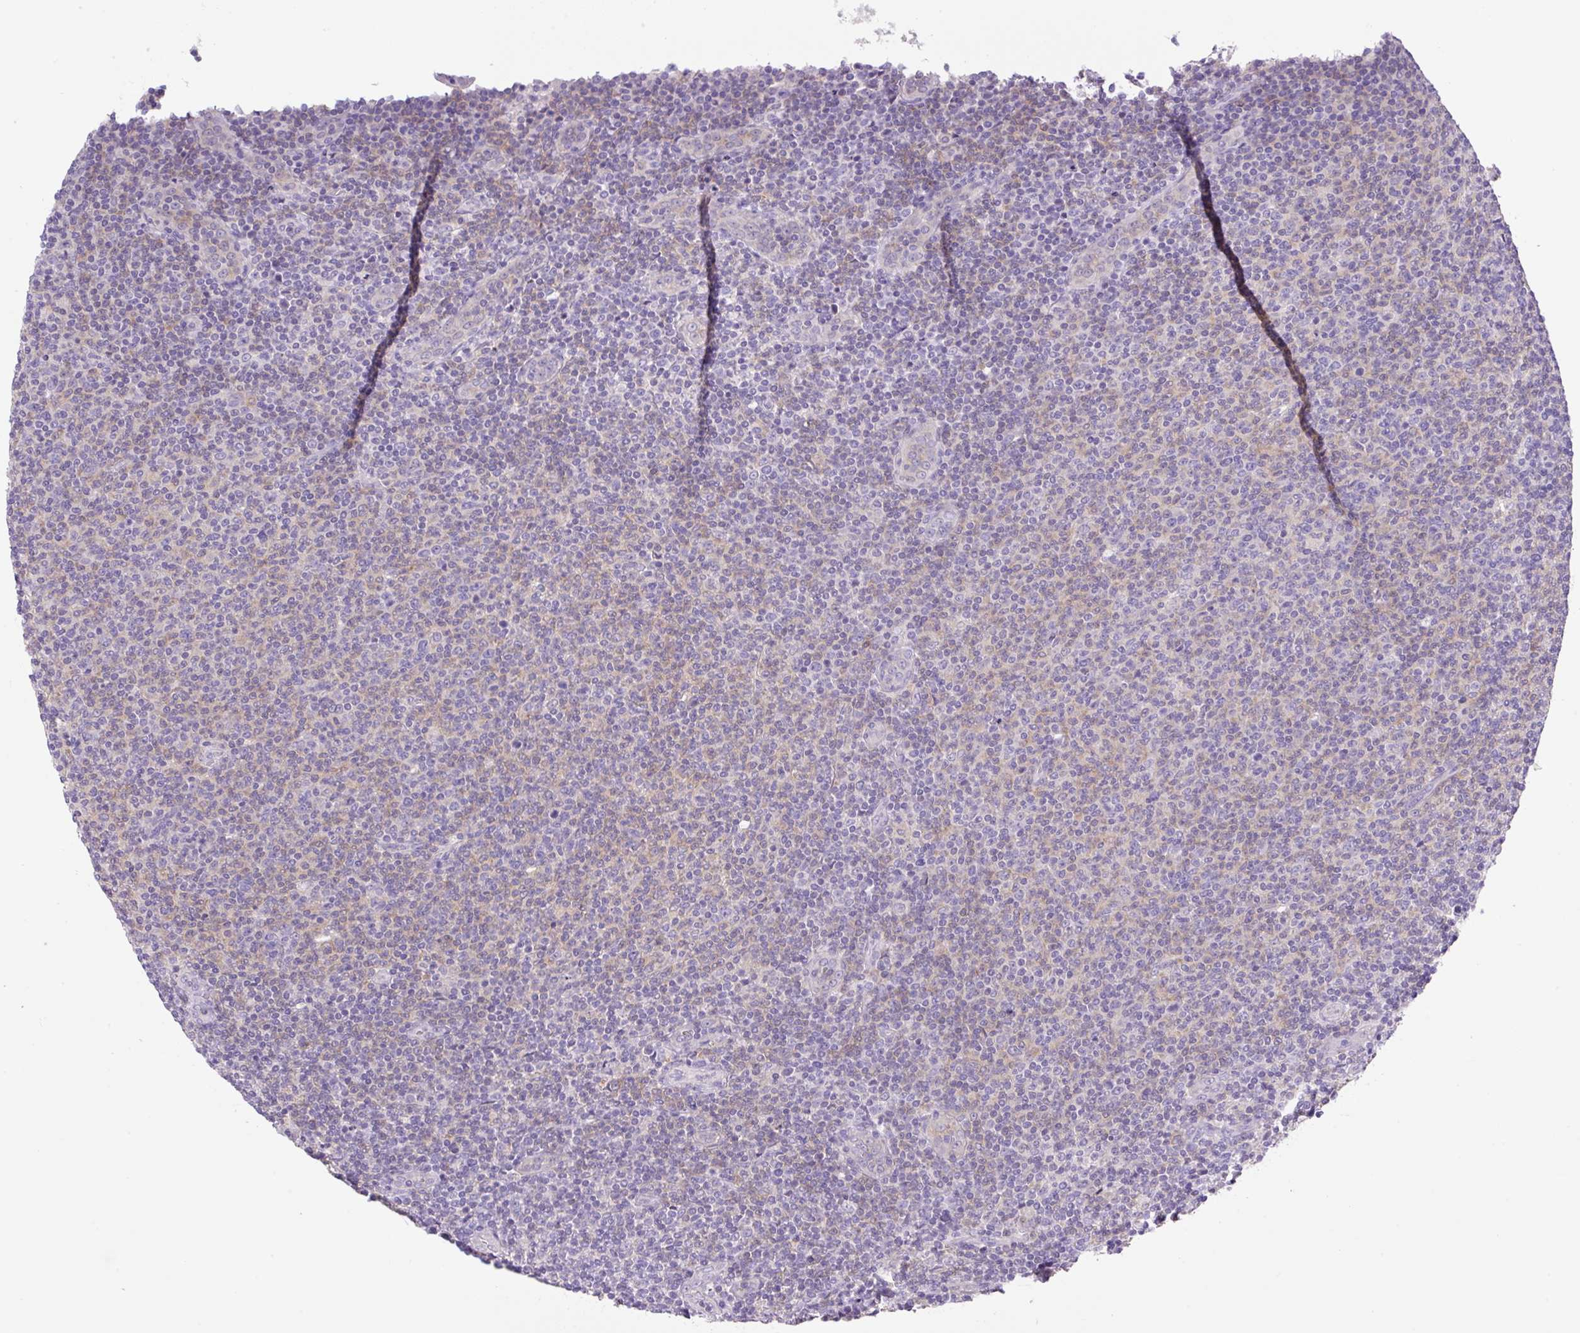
{"staining": {"intensity": "weak", "quantity": "<25%", "location": "cytoplasmic/membranous"}, "tissue": "lymphoma", "cell_type": "Tumor cells", "image_type": "cancer", "snomed": [{"axis": "morphology", "description": "Malignant lymphoma, non-Hodgkin's type, Low grade"}, {"axis": "topography", "description": "Lymph node"}], "caption": "Tumor cells are negative for brown protein staining in low-grade malignant lymphoma, non-Hodgkin's type.", "gene": "CAMK2B", "patient": {"sex": "male", "age": 66}}